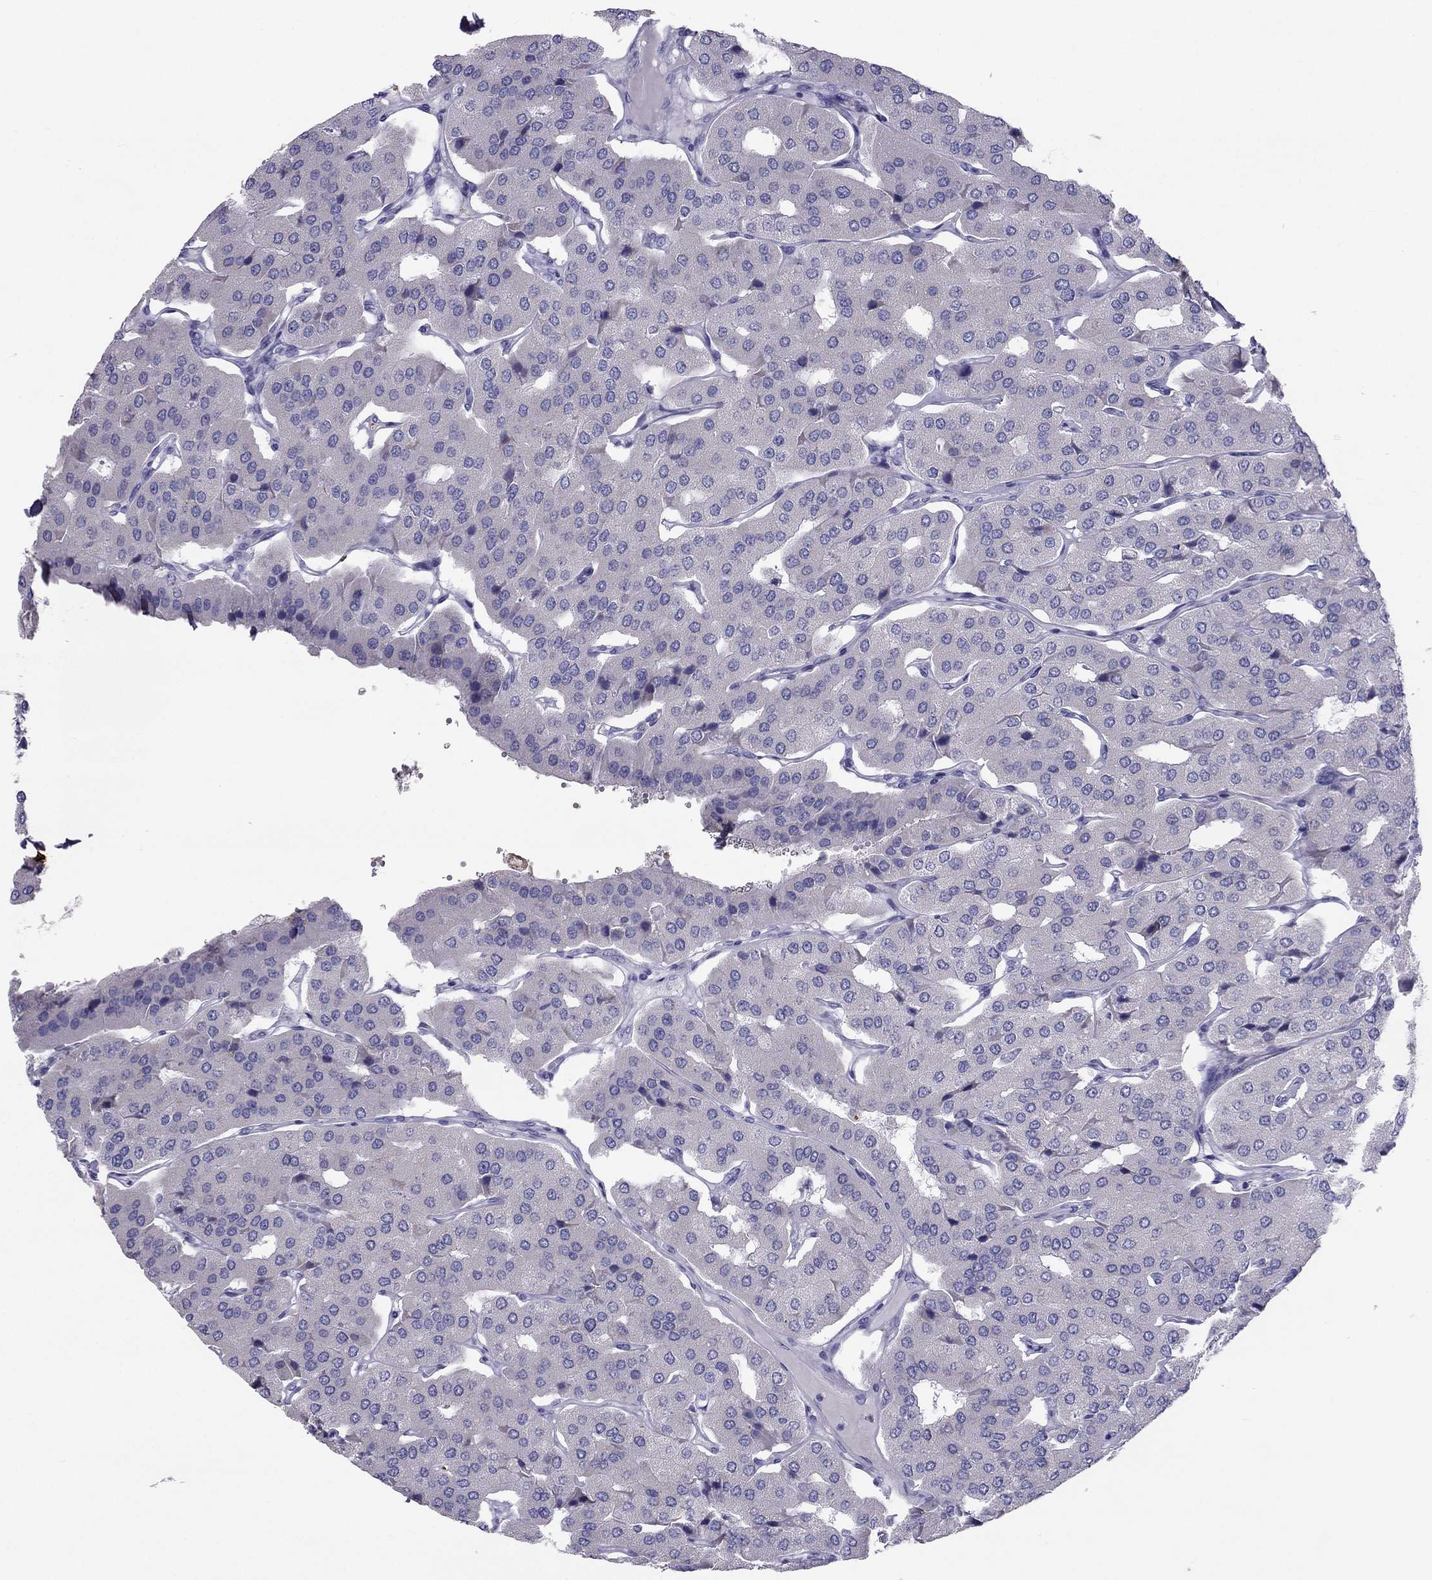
{"staining": {"intensity": "negative", "quantity": "none", "location": "none"}, "tissue": "parathyroid gland", "cell_type": "Glandular cells", "image_type": "normal", "snomed": [{"axis": "morphology", "description": "Normal tissue, NOS"}, {"axis": "morphology", "description": "Adenoma, NOS"}, {"axis": "topography", "description": "Parathyroid gland"}], "caption": "High power microscopy image of an IHC image of unremarkable parathyroid gland, revealing no significant positivity in glandular cells. (Stains: DAB immunohistochemistry (IHC) with hematoxylin counter stain, Microscopy: brightfield microscopy at high magnification).", "gene": "MAEL", "patient": {"sex": "female", "age": 86}}